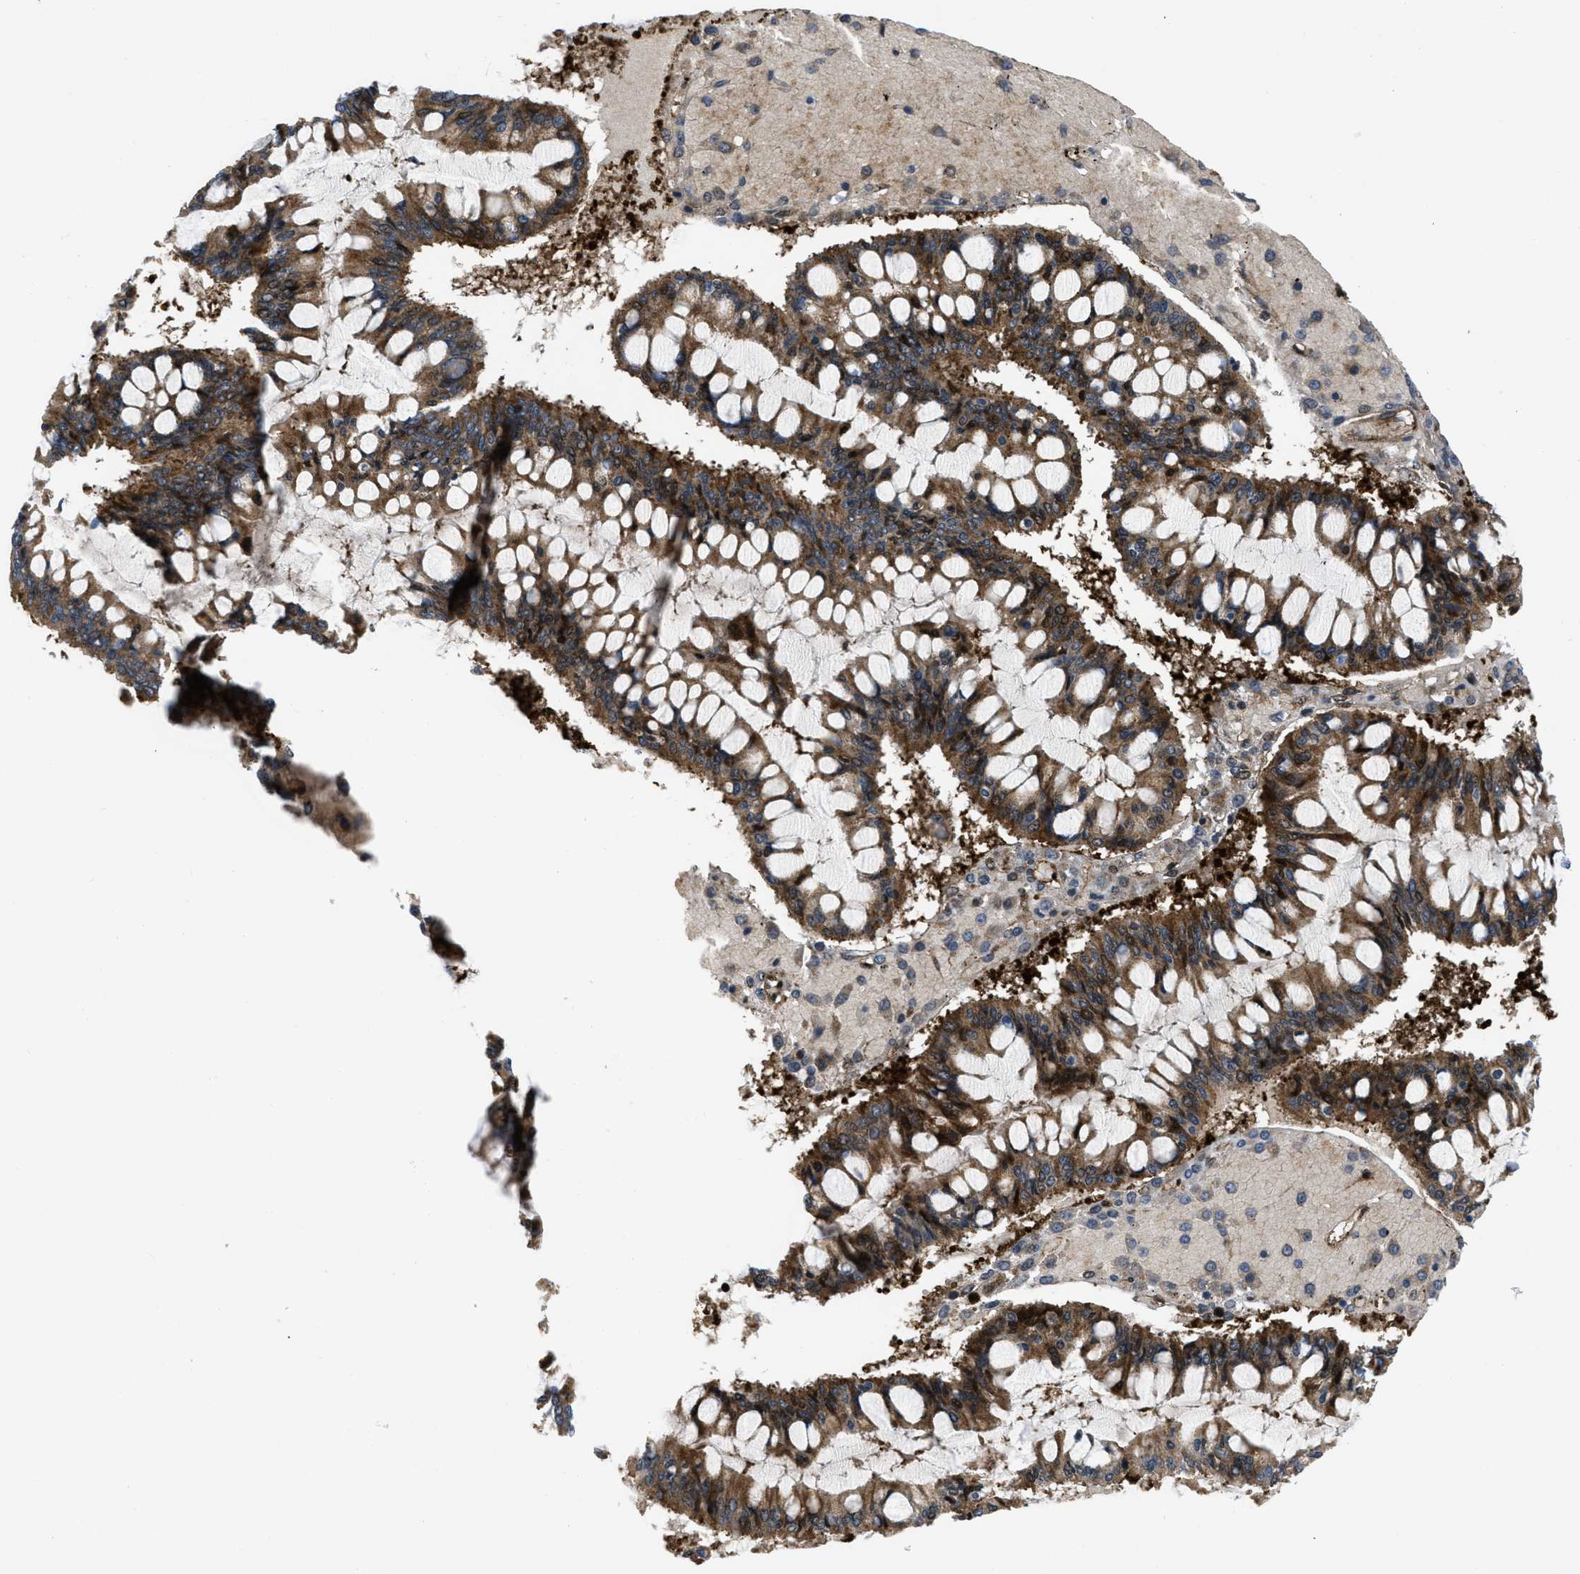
{"staining": {"intensity": "moderate", "quantity": ">75%", "location": "cytoplasmic/membranous,nuclear"}, "tissue": "ovarian cancer", "cell_type": "Tumor cells", "image_type": "cancer", "snomed": [{"axis": "morphology", "description": "Cystadenocarcinoma, mucinous, NOS"}, {"axis": "topography", "description": "Ovary"}], "caption": "An IHC image of neoplastic tissue is shown. Protein staining in brown shows moderate cytoplasmic/membranous and nuclear positivity in ovarian cancer within tumor cells.", "gene": "PPP2CB", "patient": {"sex": "female", "age": 73}}